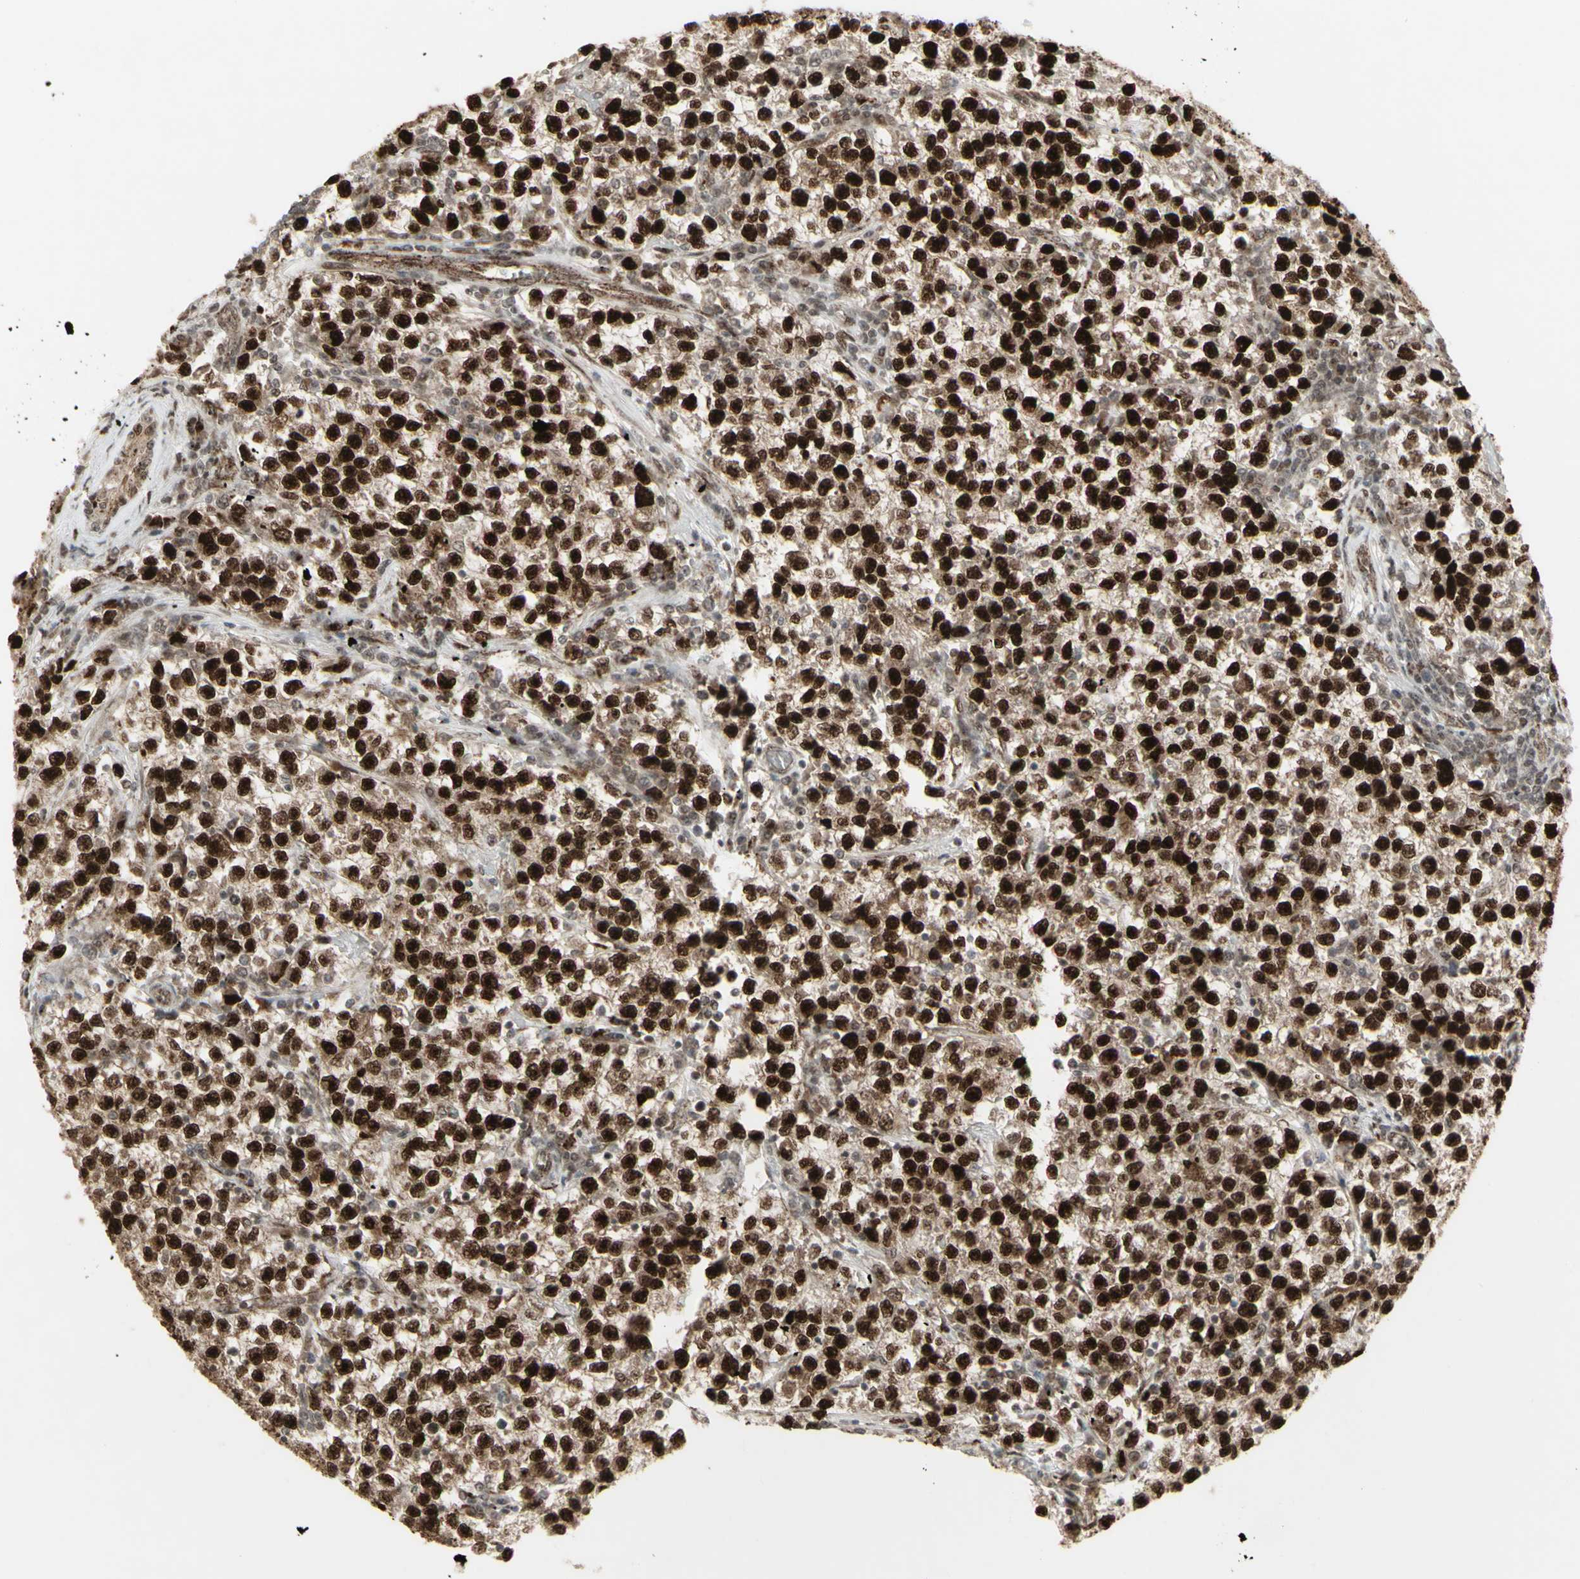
{"staining": {"intensity": "strong", "quantity": ">75%", "location": "cytoplasmic/membranous,nuclear"}, "tissue": "testis cancer", "cell_type": "Tumor cells", "image_type": "cancer", "snomed": [{"axis": "morphology", "description": "Seminoma, NOS"}, {"axis": "topography", "description": "Testis"}], "caption": "Immunohistochemical staining of testis seminoma shows high levels of strong cytoplasmic/membranous and nuclear expression in about >75% of tumor cells.", "gene": "CBX1", "patient": {"sex": "male", "age": 22}}